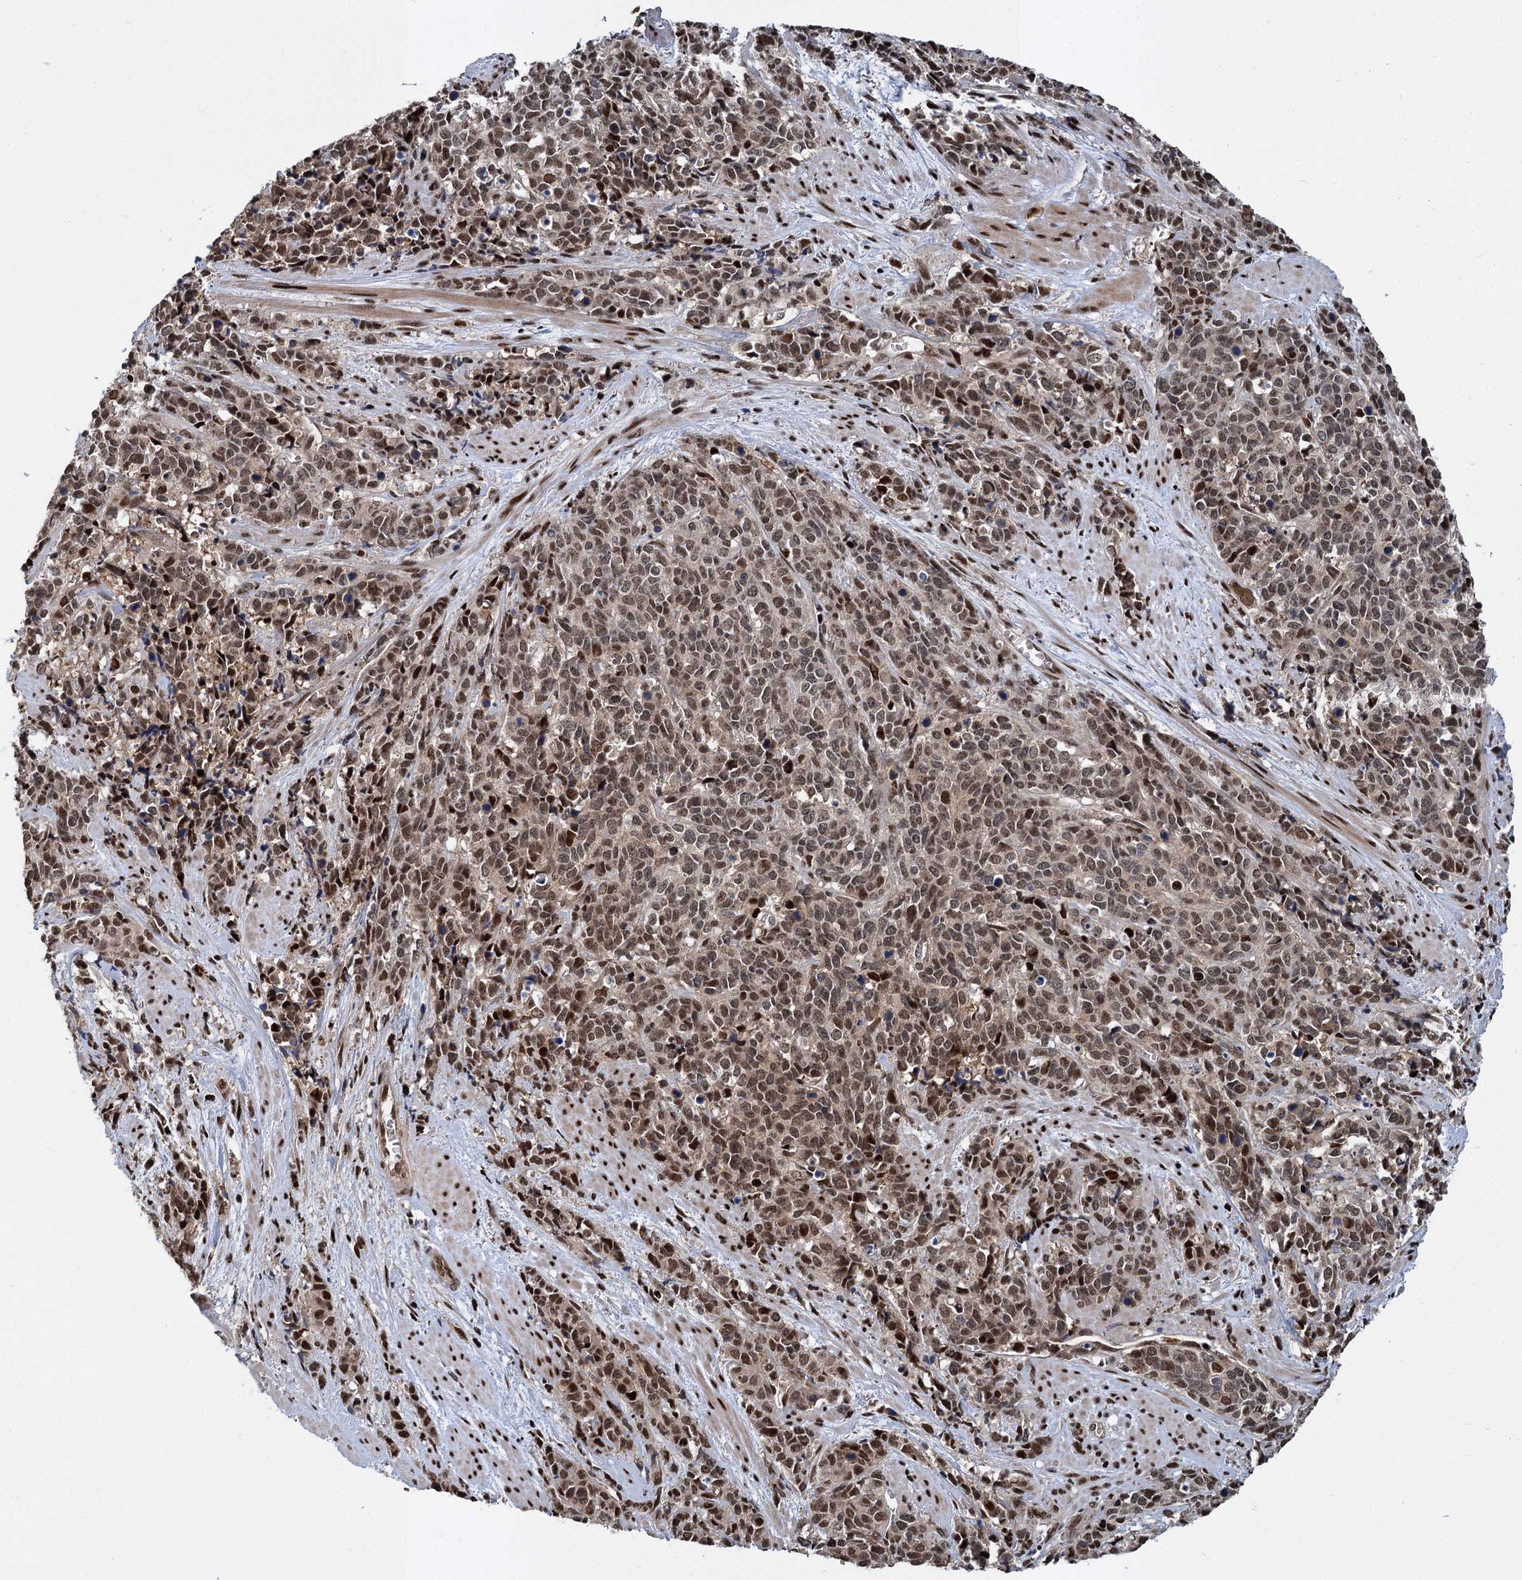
{"staining": {"intensity": "moderate", "quantity": ">75%", "location": "nuclear"}, "tissue": "cervical cancer", "cell_type": "Tumor cells", "image_type": "cancer", "snomed": [{"axis": "morphology", "description": "Squamous cell carcinoma, NOS"}, {"axis": "topography", "description": "Cervix"}], "caption": "Brown immunohistochemical staining in human cervical cancer (squamous cell carcinoma) exhibits moderate nuclear expression in about >75% of tumor cells.", "gene": "ANKRD49", "patient": {"sex": "female", "age": 60}}